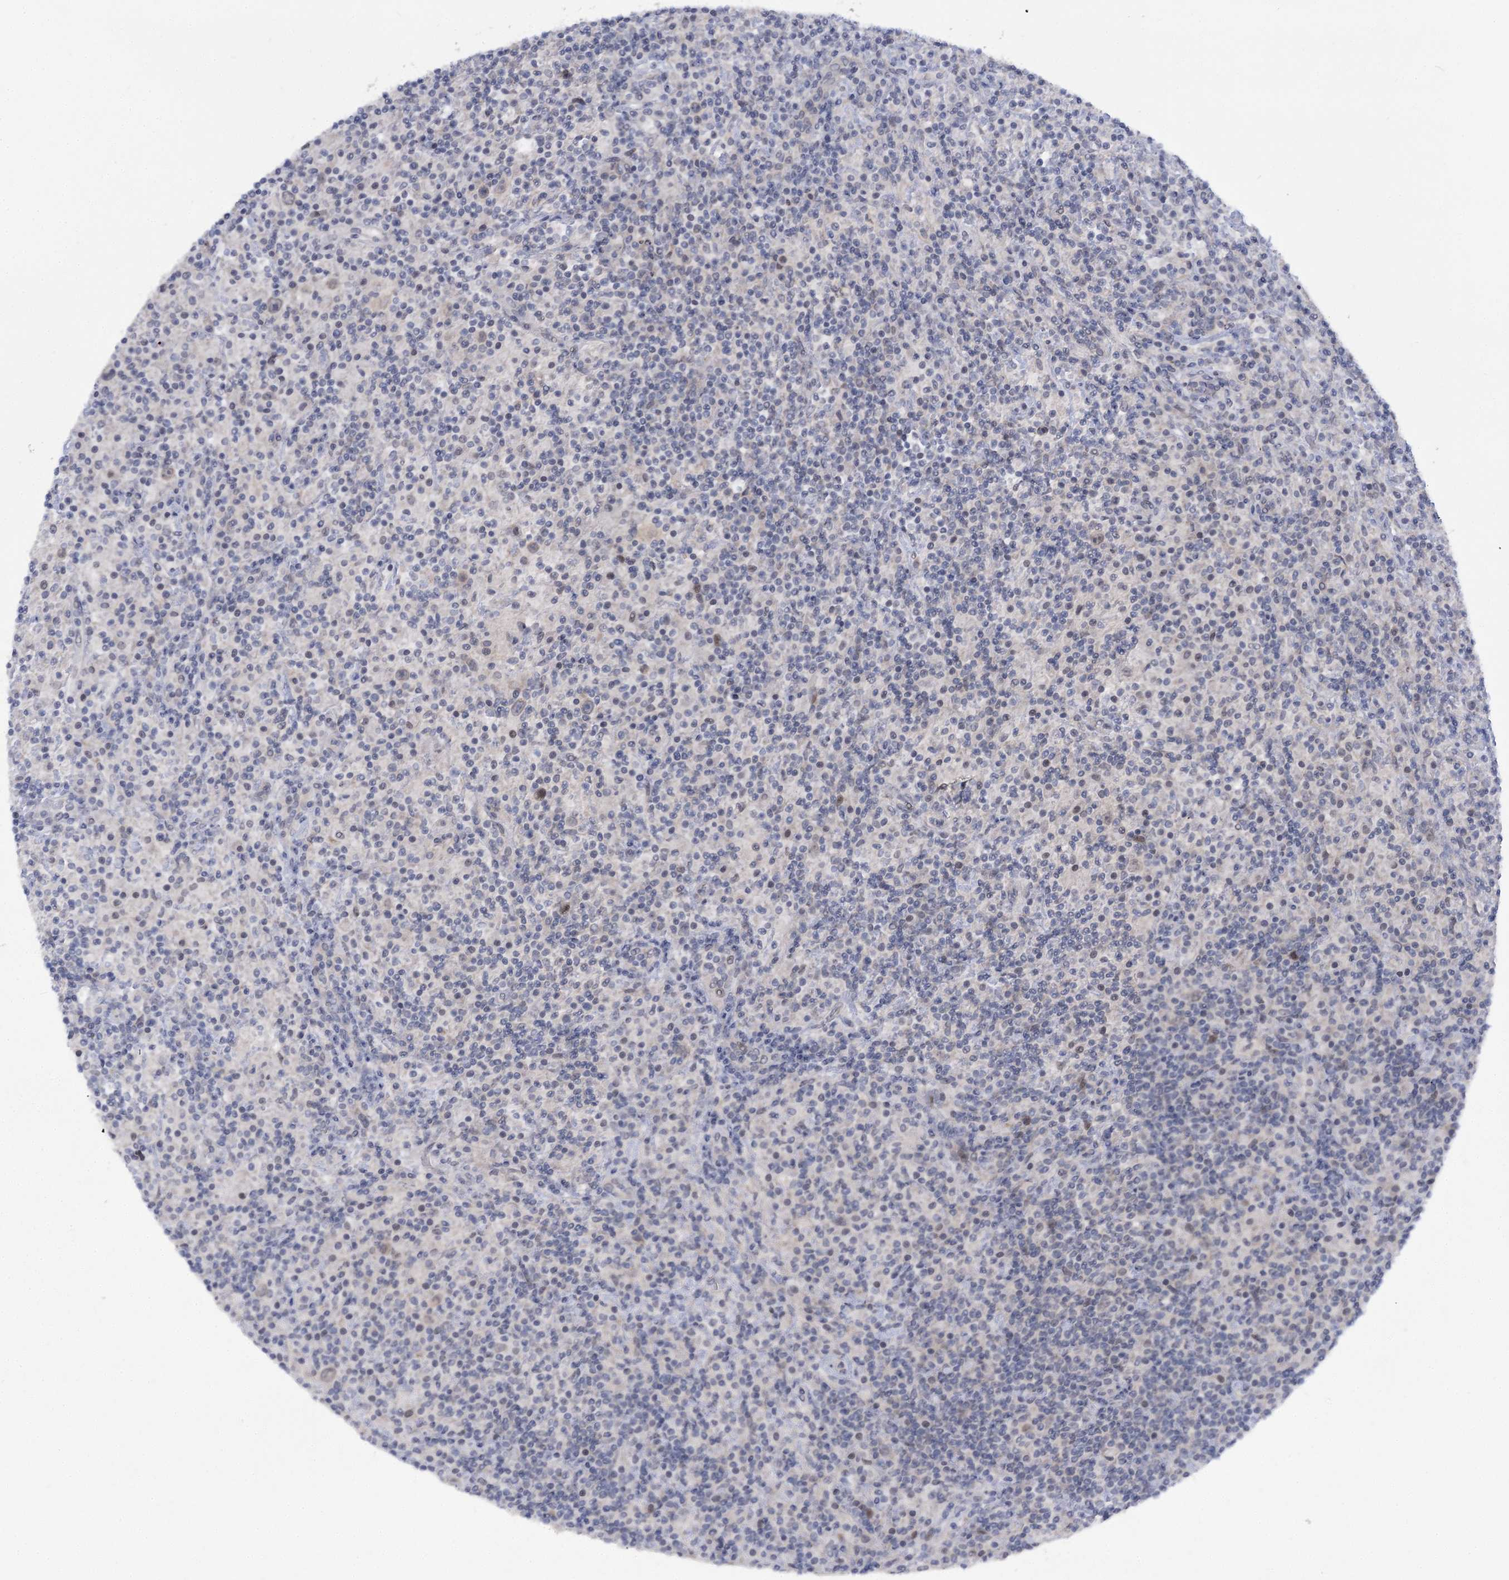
{"staining": {"intensity": "negative", "quantity": "none", "location": "none"}, "tissue": "lymphoma", "cell_type": "Tumor cells", "image_type": "cancer", "snomed": [{"axis": "morphology", "description": "Hodgkin's disease, NOS"}, {"axis": "topography", "description": "Lymph node"}], "caption": "Histopathology image shows no protein staining in tumor cells of lymphoma tissue.", "gene": "PHYHIPL", "patient": {"sex": "male", "age": 70}}